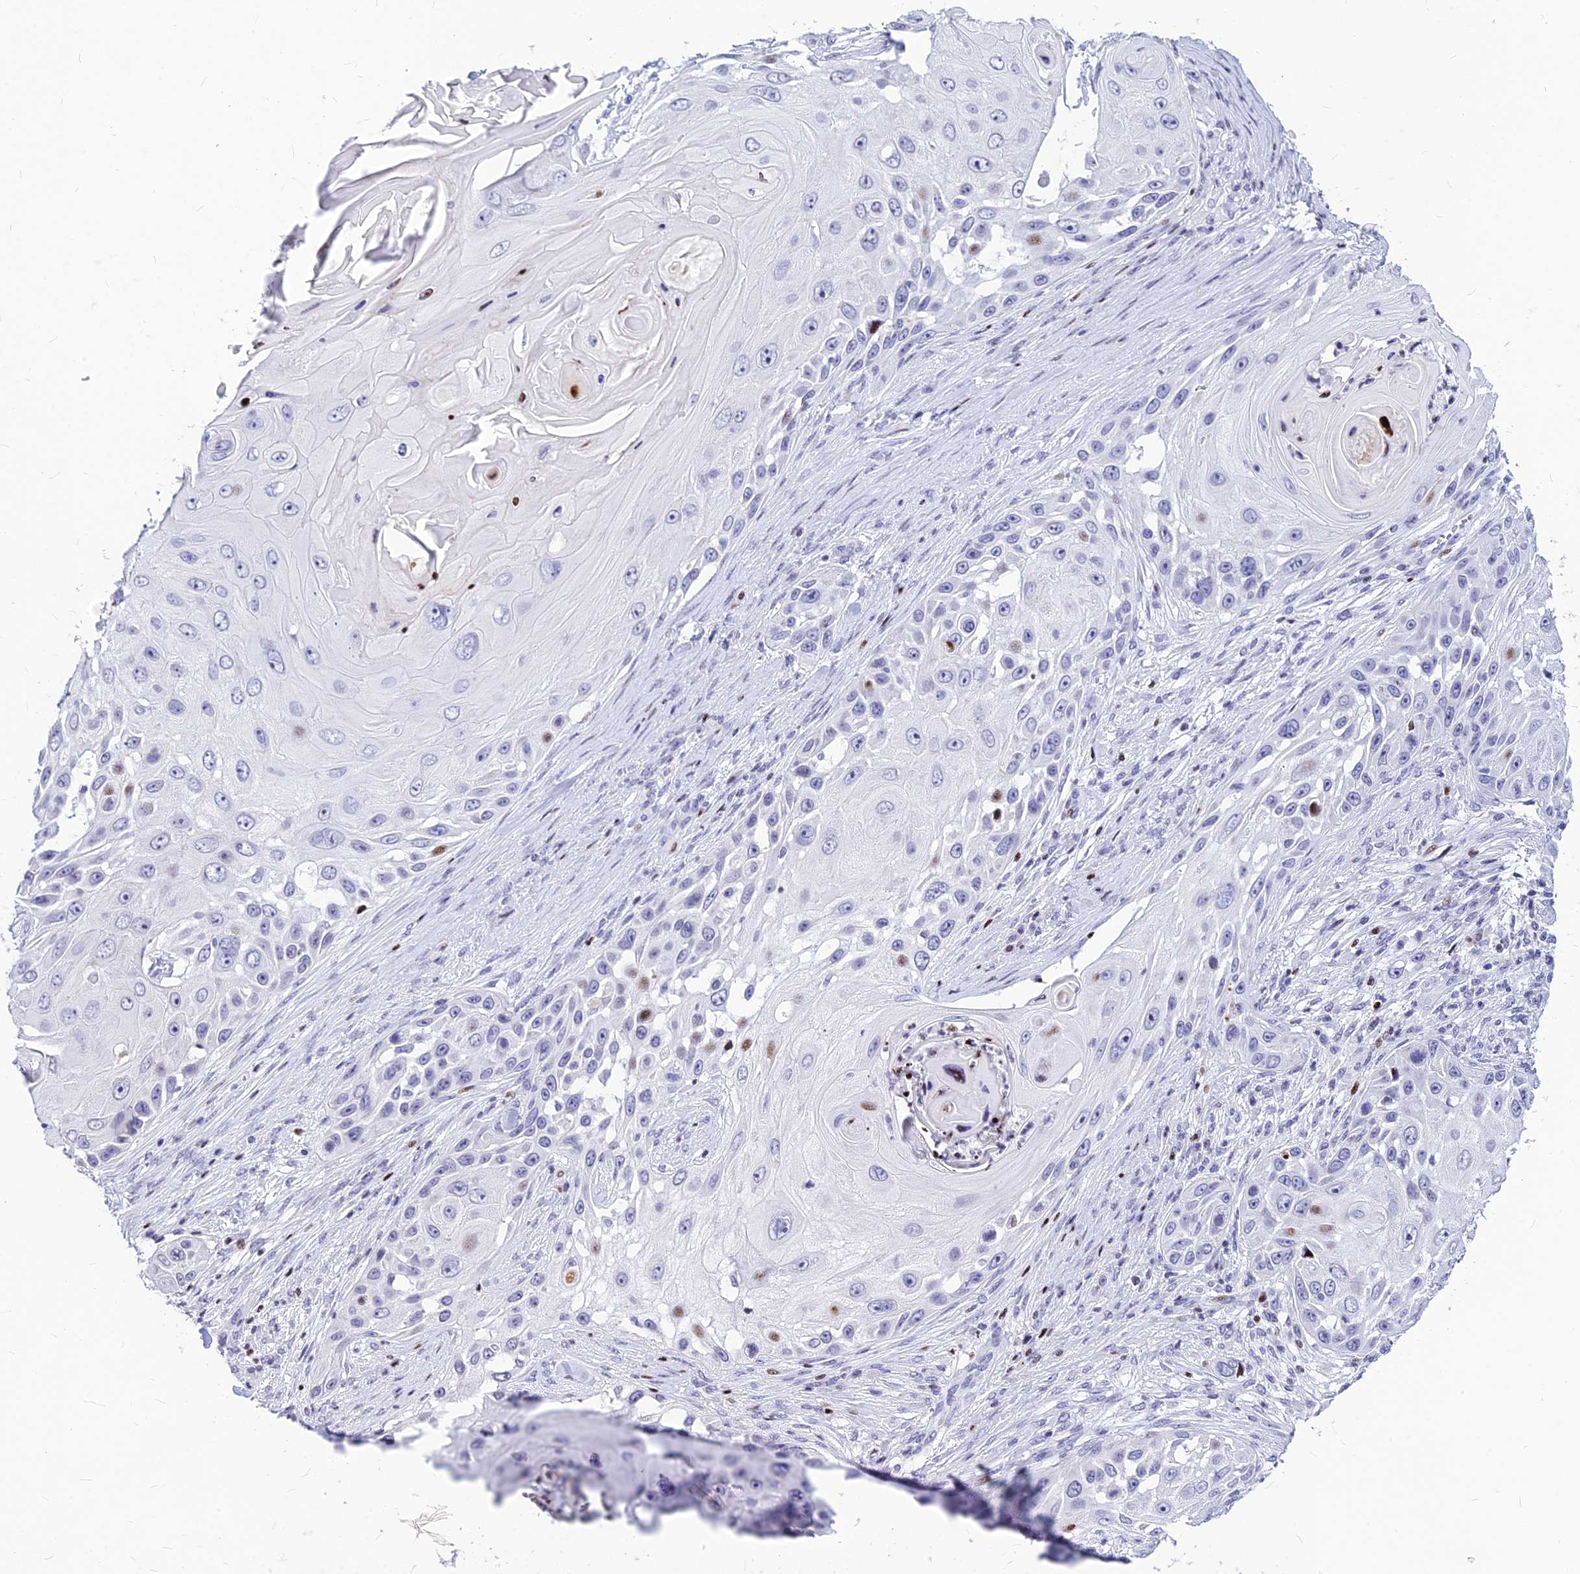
{"staining": {"intensity": "moderate", "quantity": "<25%", "location": "nuclear"}, "tissue": "skin cancer", "cell_type": "Tumor cells", "image_type": "cancer", "snomed": [{"axis": "morphology", "description": "Squamous cell carcinoma, NOS"}, {"axis": "topography", "description": "Skin"}], "caption": "Squamous cell carcinoma (skin) tissue demonstrates moderate nuclear staining in about <25% of tumor cells", "gene": "PRPS1", "patient": {"sex": "female", "age": 44}}